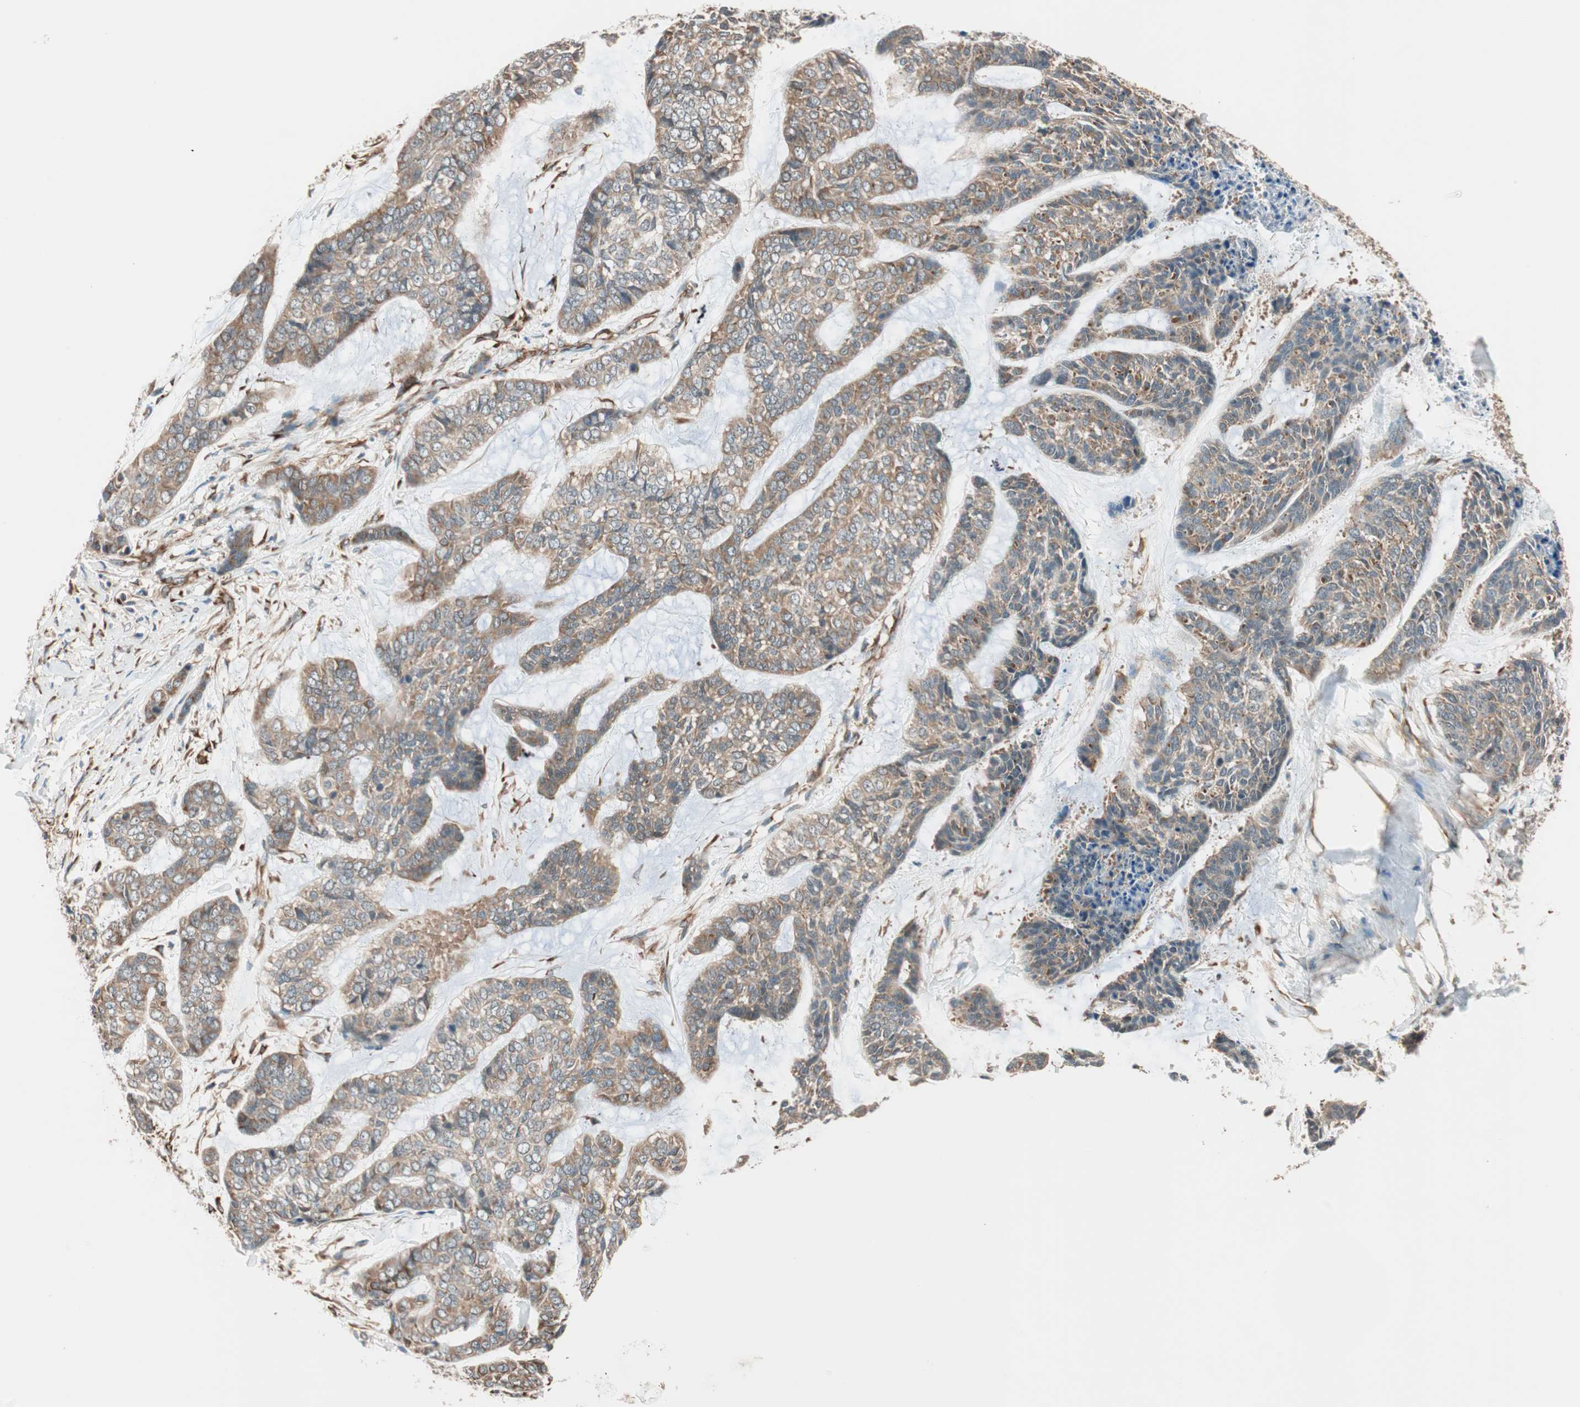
{"staining": {"intensity": "moderate", "quantity": ">75%", "location": "cytoplasmic/membranous"}, "tissue": "skin cancer", "cell_type": "Tumor cells", "image_type": "cancer", "snomed": [{"axis": "morphology", "description": "Basal cell carcinoma"}, {"axis": "topography", "description": "Skin"}], "caption": "Skin basal cell carcinoma stained for a protein exhibits moderate cytoplasmic/membranous positivity in tumor cells.", "gene": "WASL", "patient": {"sex": "female", "age": 64}}